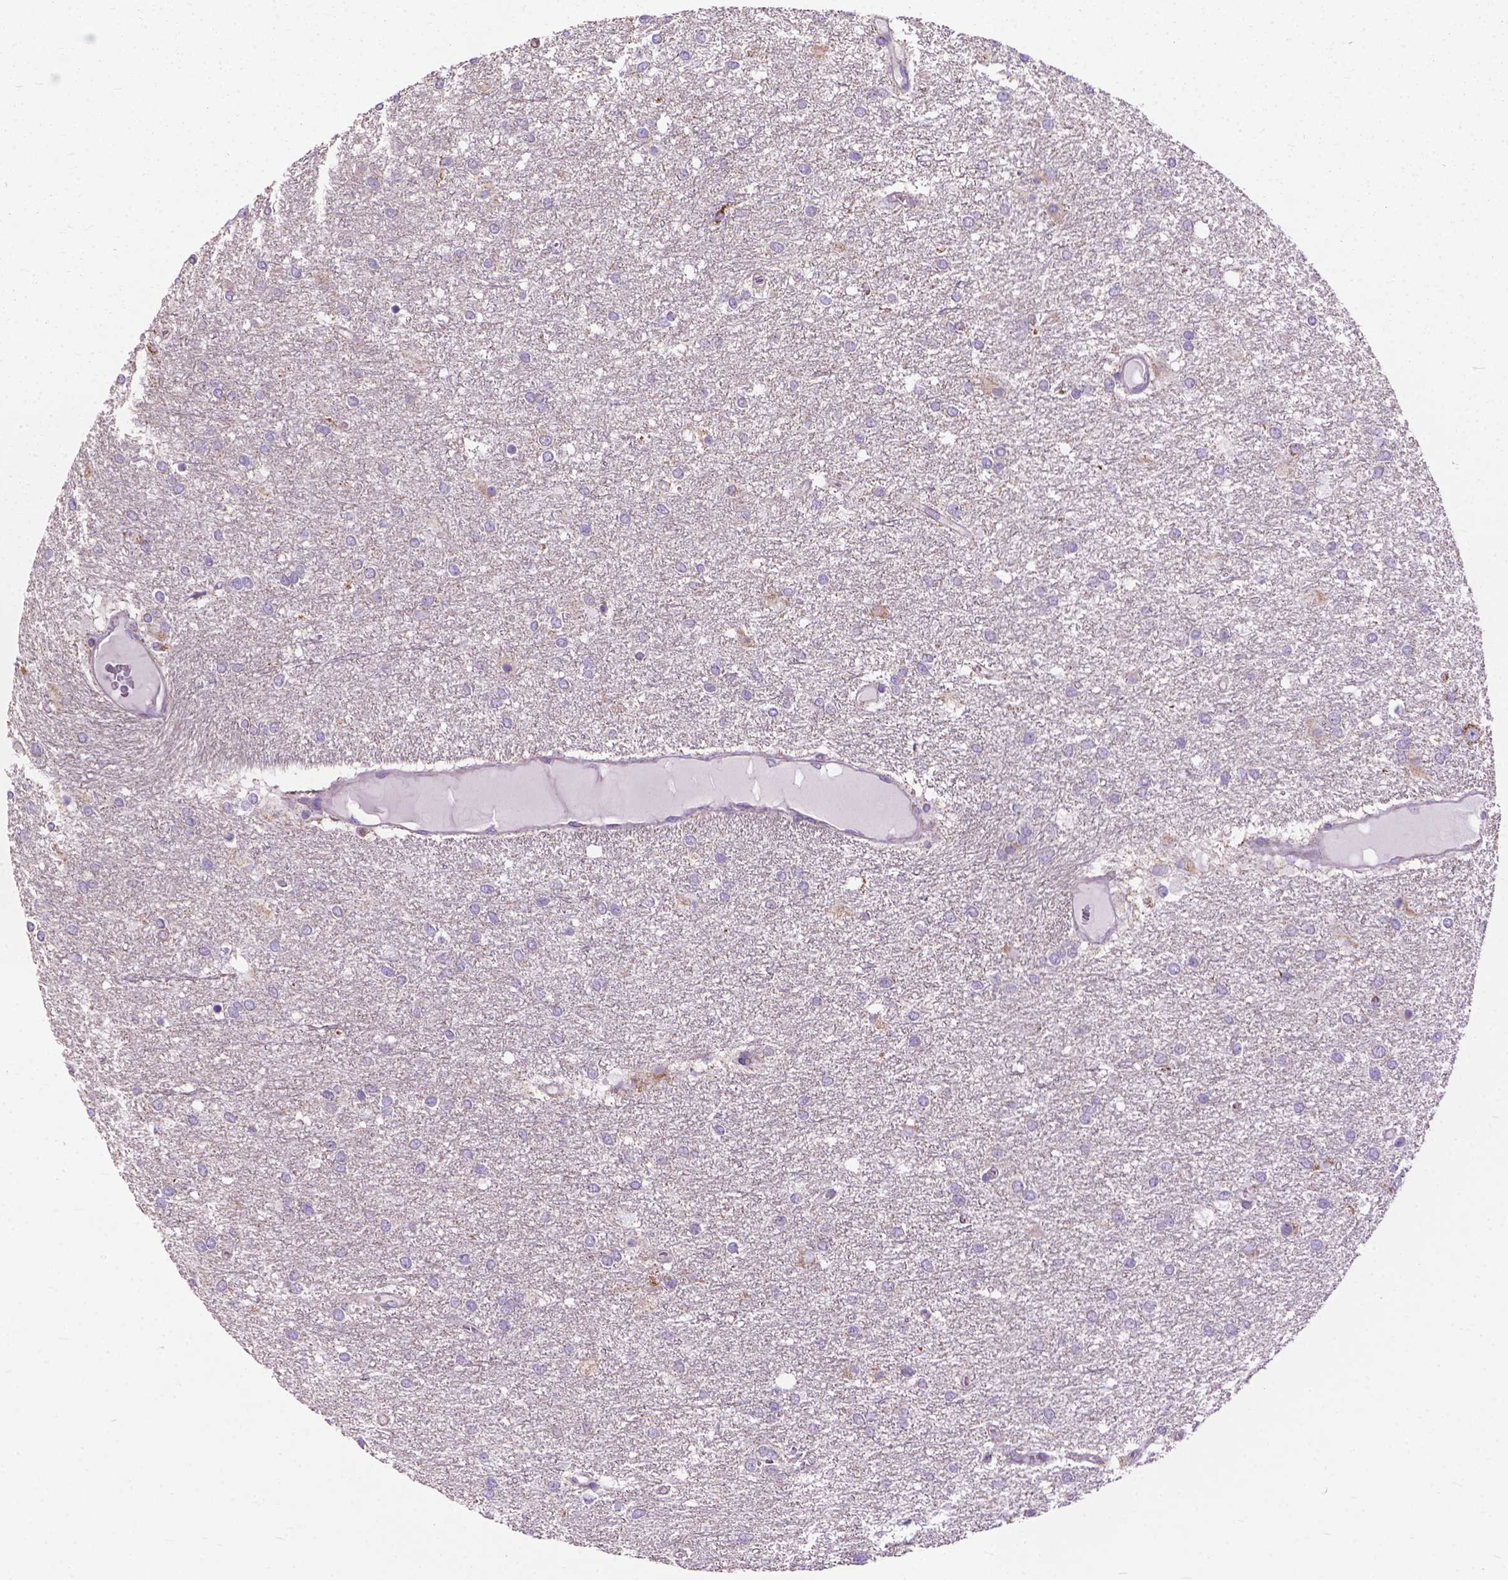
{"staining": {"intensity": "negative", "quantity": "none", "location": "none"}, "tissue": "glioma", "cell_type": "Tumor cells", "image_type": "cancer", "snomed": [{"axis": "morphology", "description": "Glioma, malignant, High grade"}, {"axis": "topography", "description": "Brain"}], "caption": "Tumor cells show no significant positivity in glioma.", "gene": "VDAC1", "patient": {"sex": "female", "age": 61}}